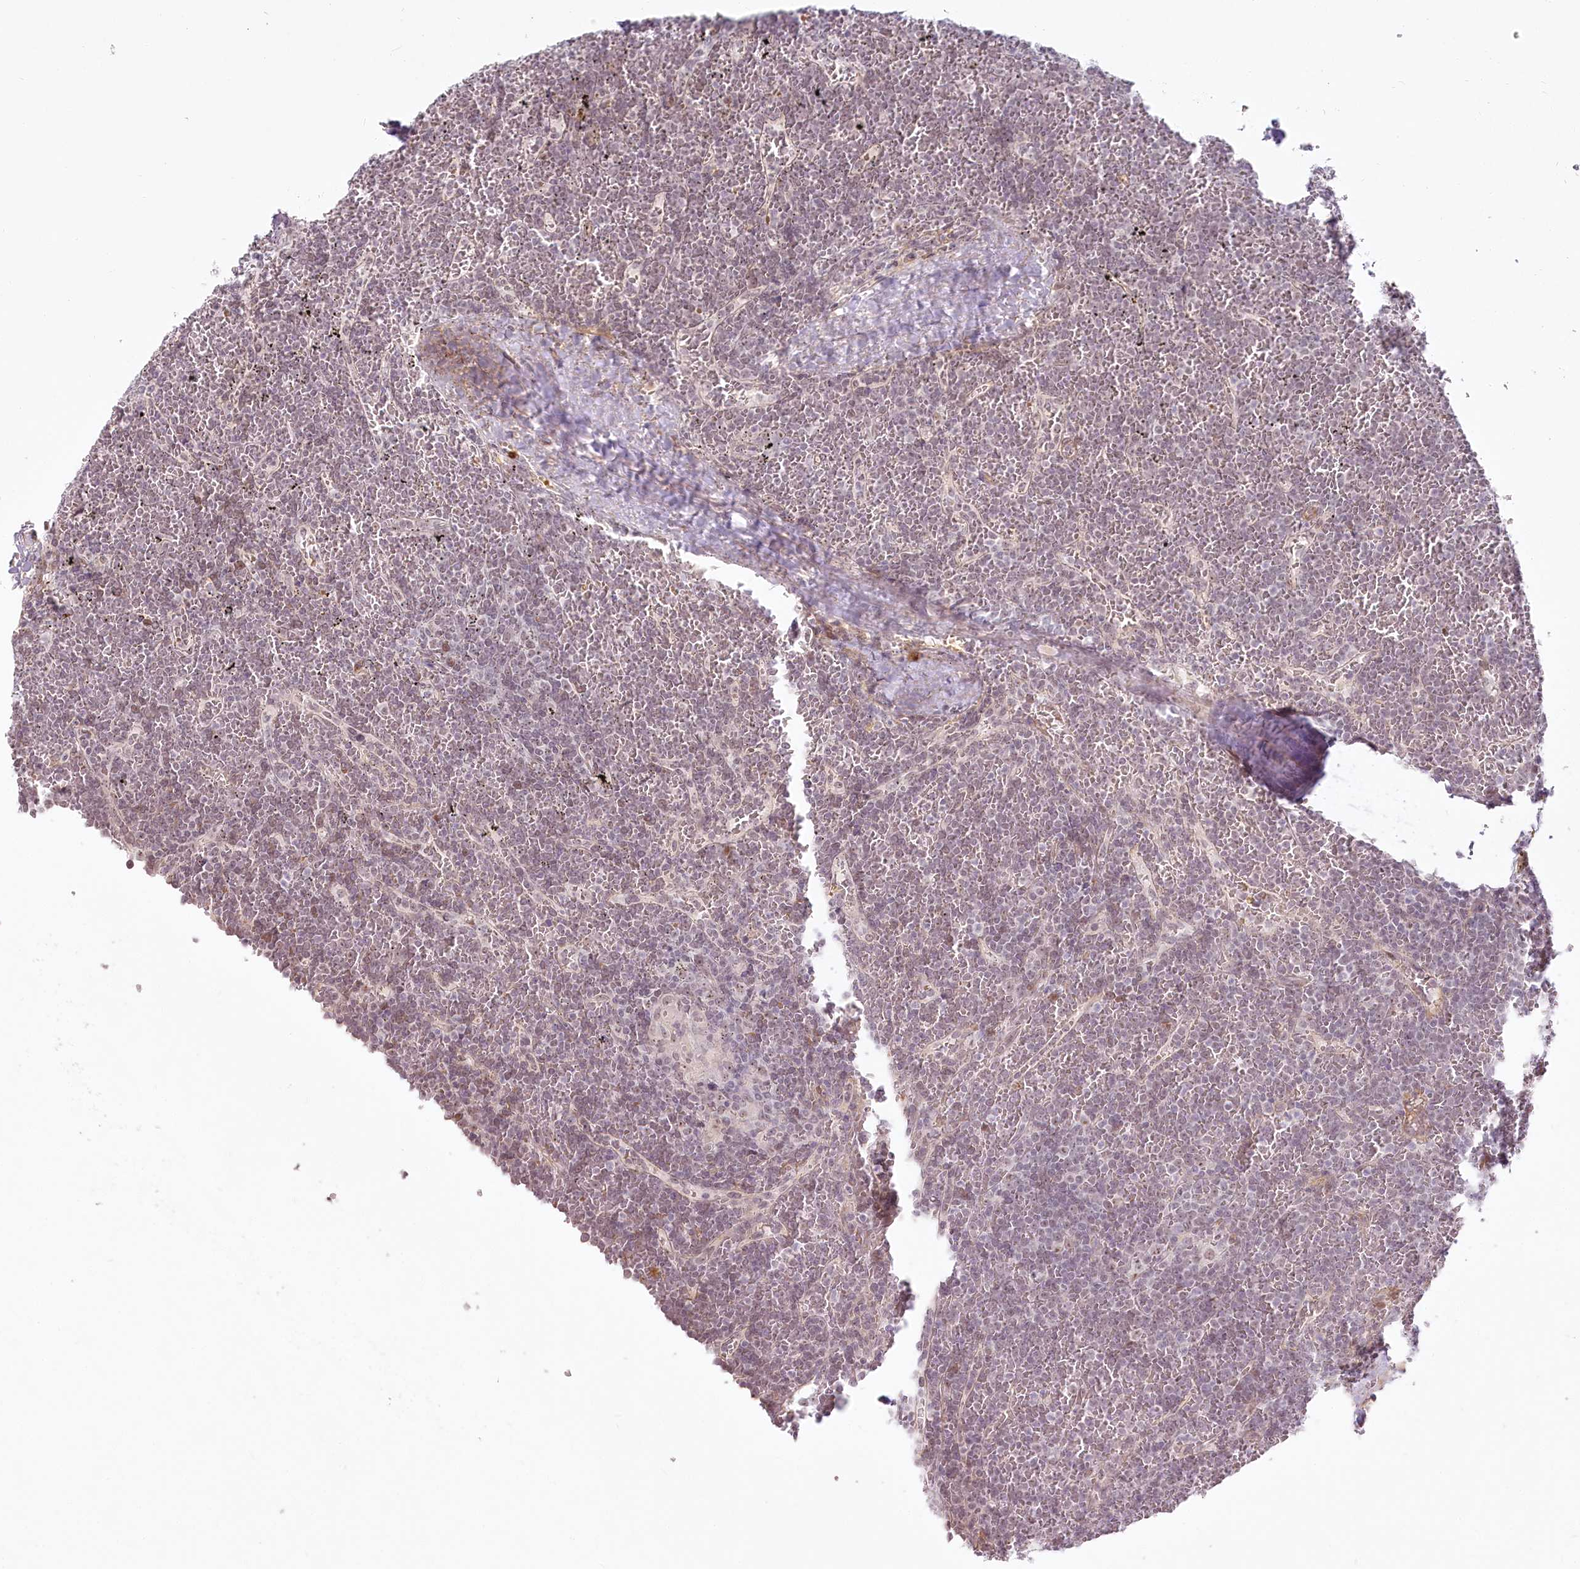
{"staining": {"intensity": "weak", "quantity": "25%-75%", "location": "nuclear"}, "tissue": "lymphoma", "cell_type": "Tumor cells", "image_type": "cancer", "snomed": [{"axis": "morphology", "description": "Malignant lymphoma, non-Hodgkin's type, Low grade"}, {"axis": "topography", "description": "Spleen"}], "caption": "Immunohistochemistry histopathology image of human lymphoma stained for a protein (brown), which displays low levels of weak nuclear expression in about 25%-75% of tumor cells.", "gene": "EXOSC7", "patient": {"sex": "female", "age": 19}}